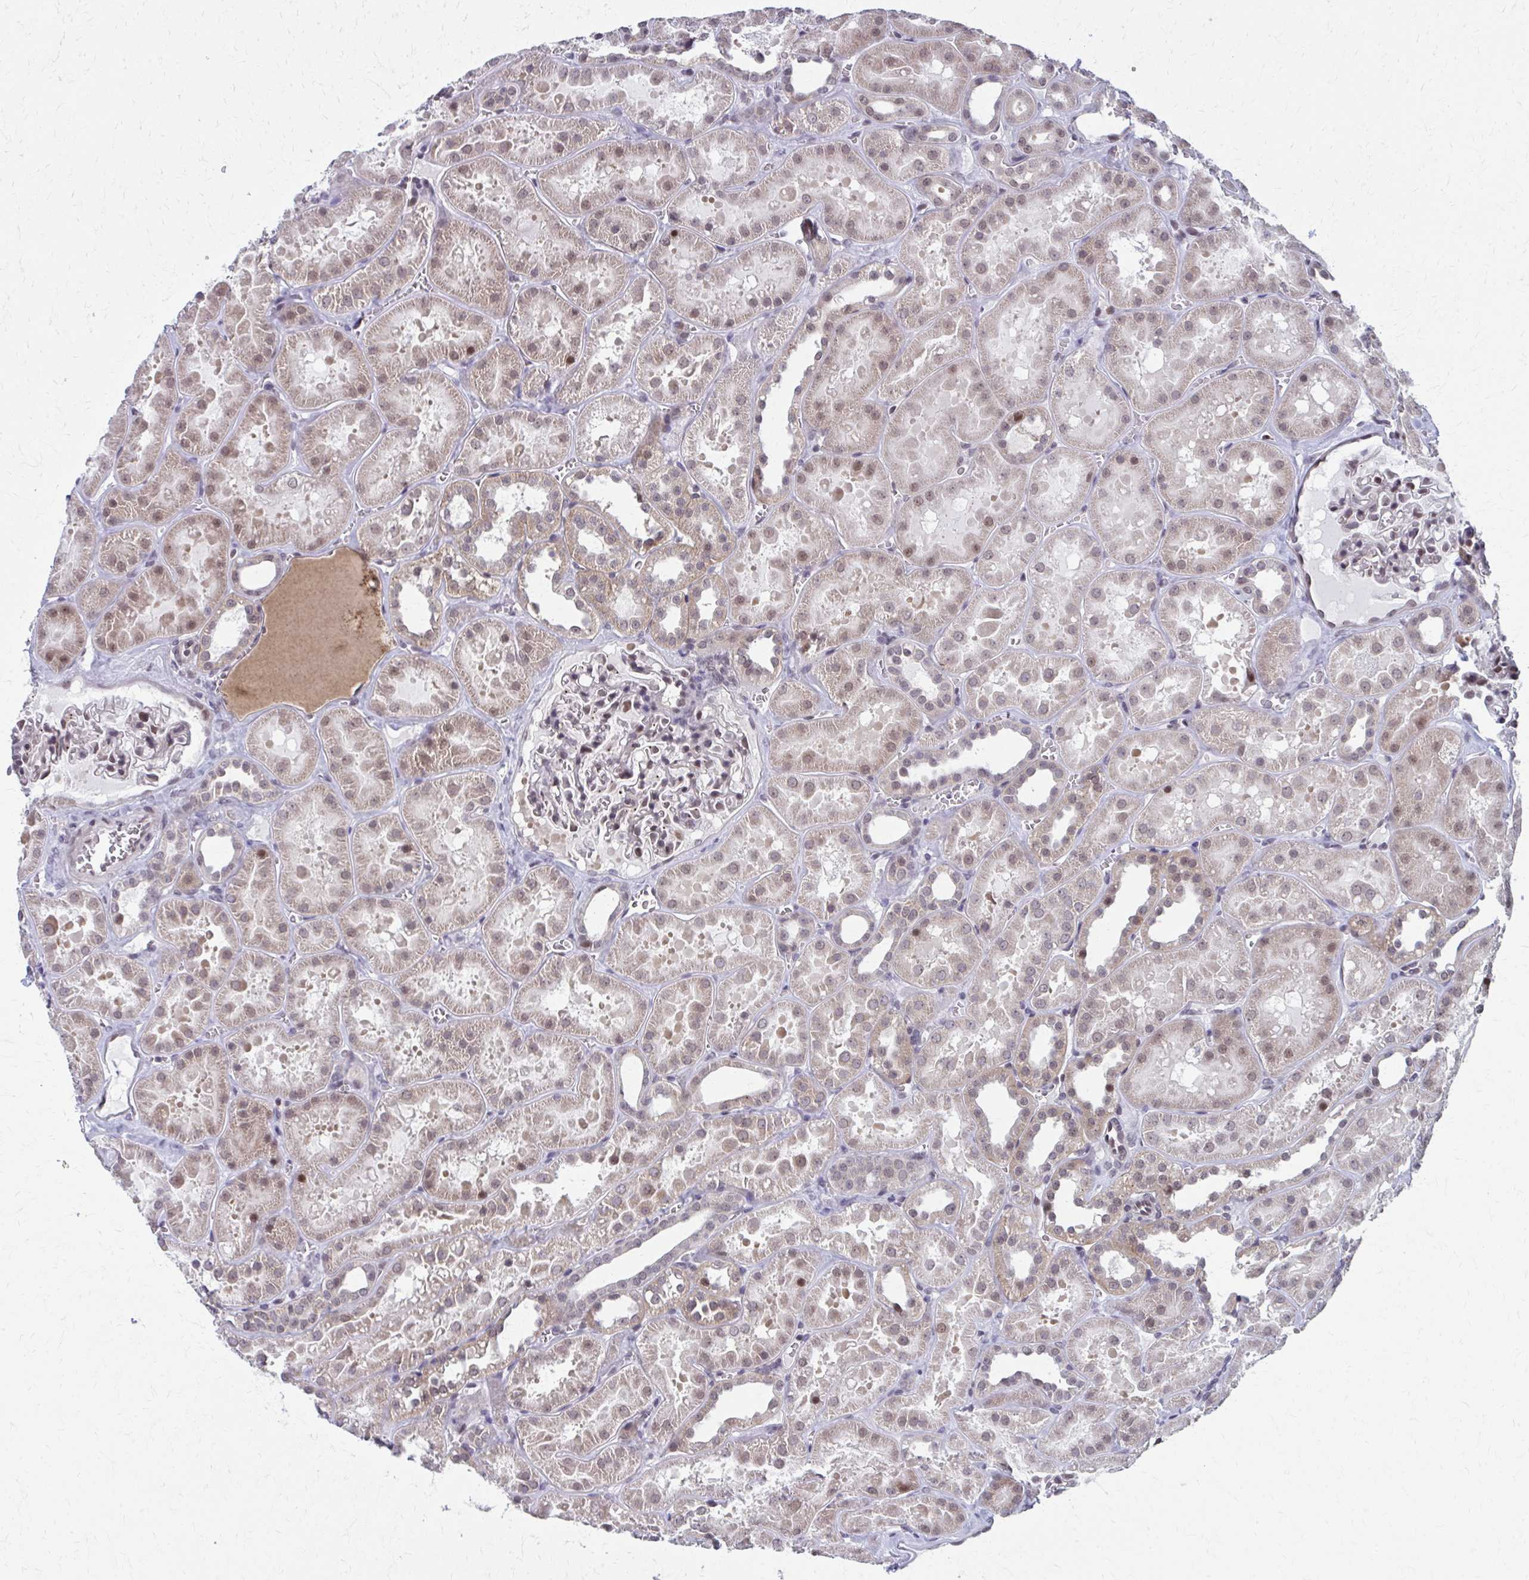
{"staining": {"intensity": "moderate", "quantity": "<25%", "location": "nuclear"}, "tissue": "kidney", "cell_type": "Cells in glomeruli", "image_type": "normal", "snomed": [{"axis": "morphology", "description": "Normal tissue, NOS"}, {"axis": "topography", "description": "Kidney"}], "caption": "Immunohistochemistry (DAB (3,3'-diaminobenzidine)) staining of benign human kidney reveals moderate nuclear protein expression in about <25% of cells in glomeruli.", "gene": "SETBP1", "patient": {"sex": "female", "age": 41}}